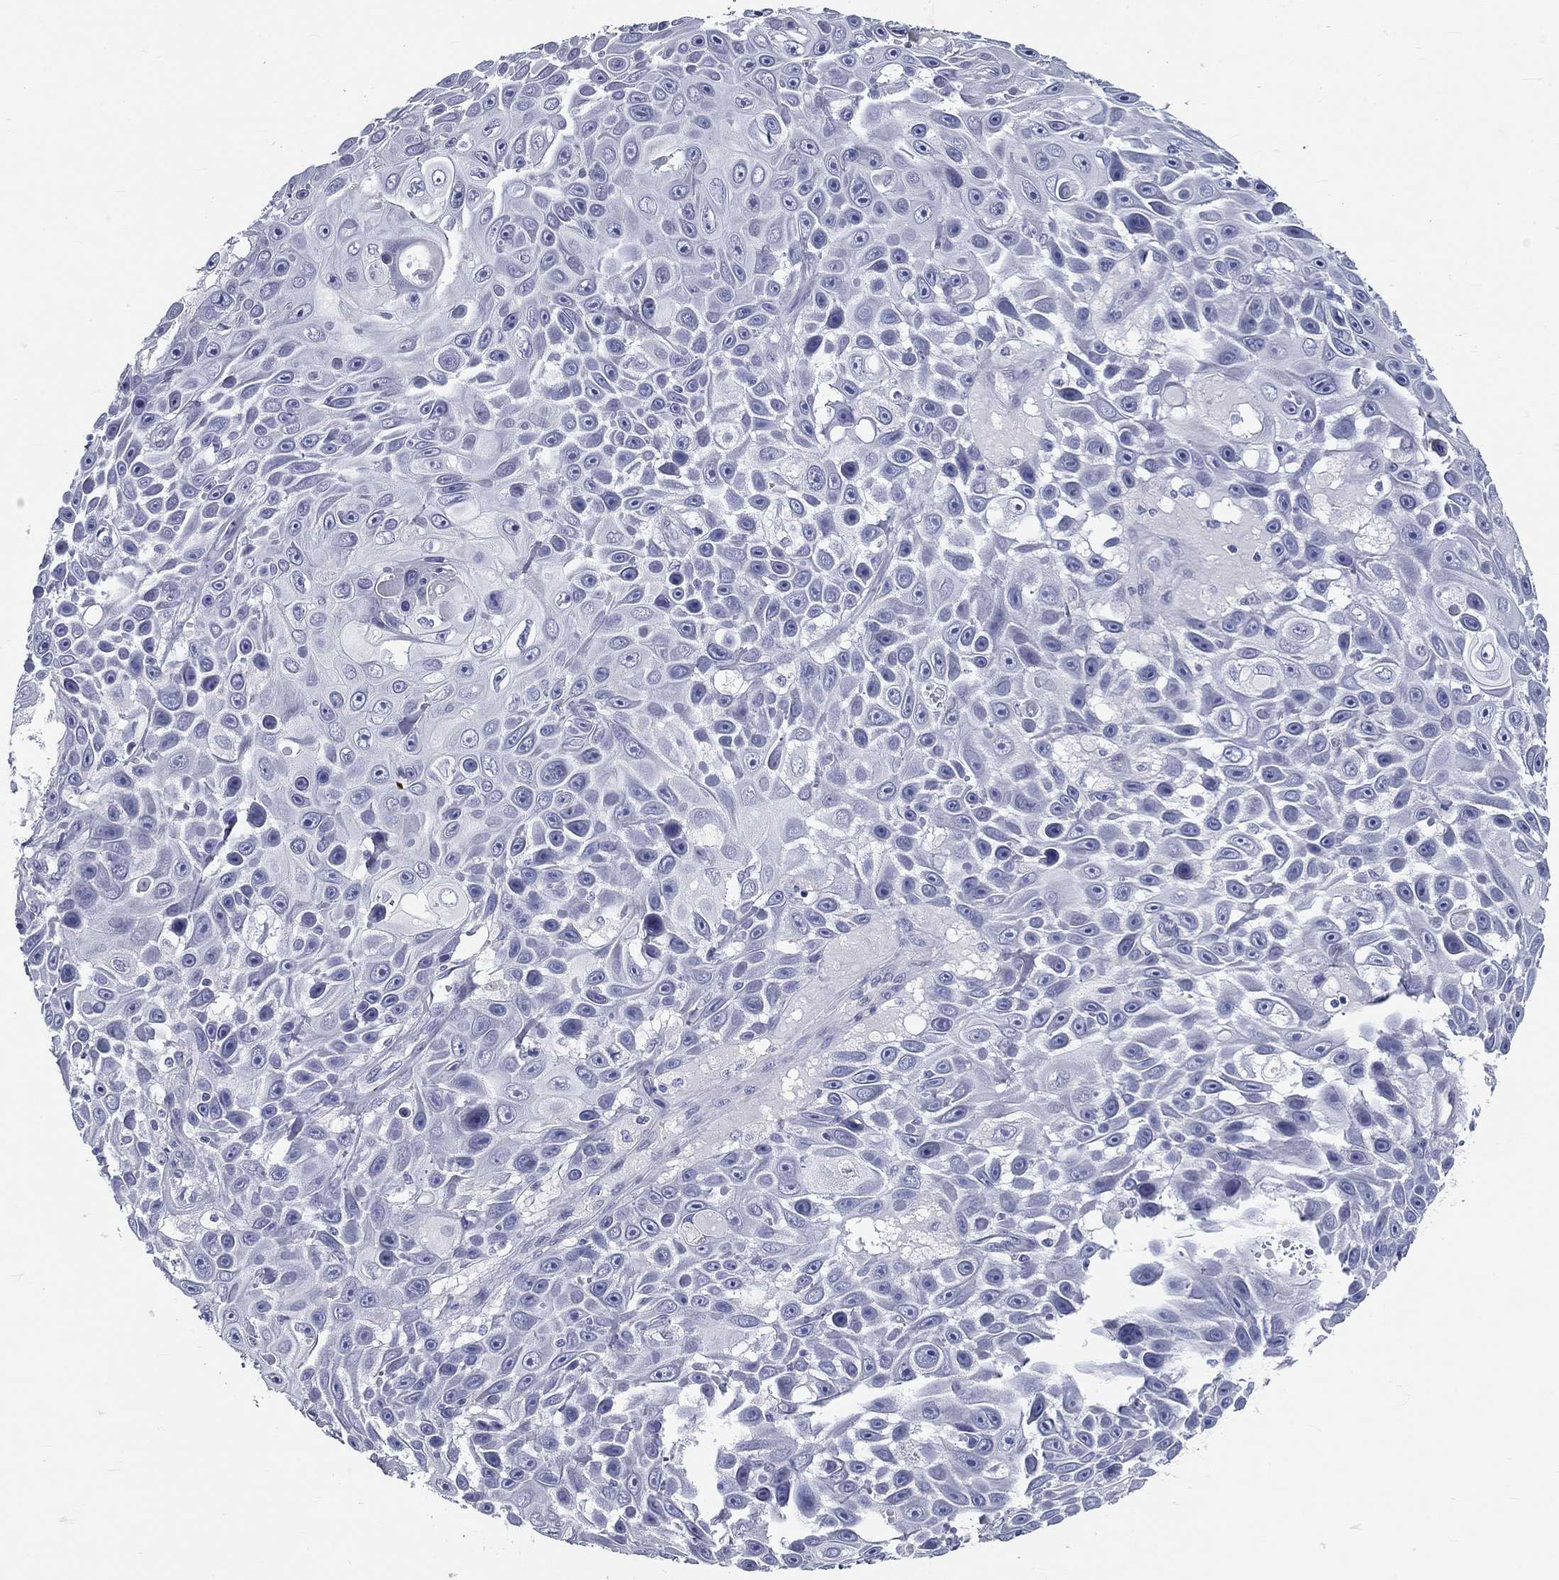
{"staining": {"intensity": "negative", "quantity": "none", "location": "none"}, "tissue": "skin cancer", "cell_type": "Tumor cells", "image_type": "cancer", "snomed": [{"axis": "morphology", "description": "Squamous cell carcinoma, NOS"}, {"axis": "topography", "description": "Skin"}], "caption": "High magnification brightfield microscopy of squamous cell carcinoma (skin) stained with DAB (3,3'-diaminobenzidine) (brown) and counterstained with hematoxylin (blue): tumor cells show no significant positivity.", "gene": "GALNTL5", "patient": {"sex": "male", "age": 82}}